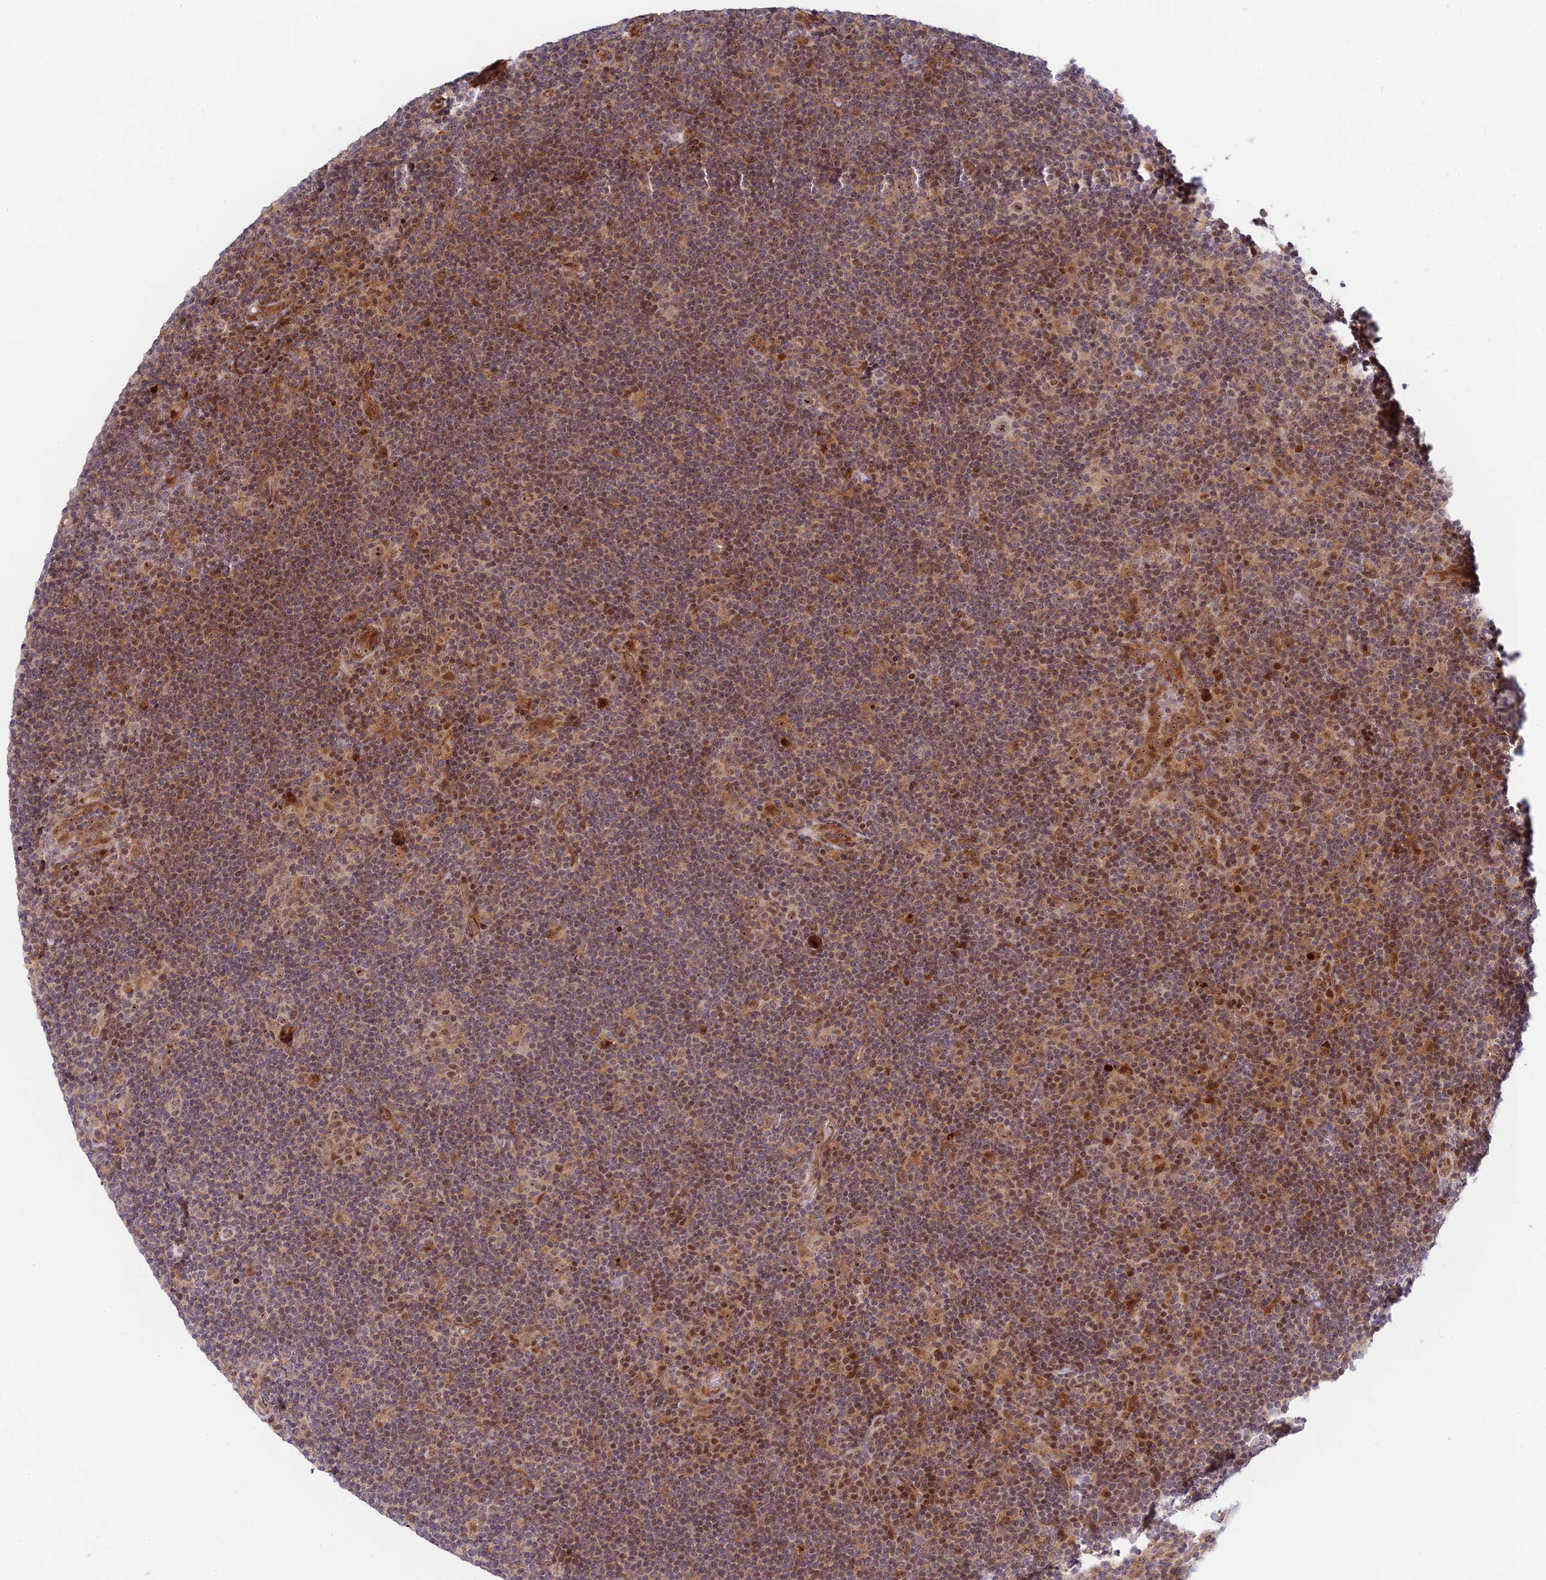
{"staining": {"intensity": "strong", "quantity": ">75%", "location": "nuclear"}, "tissue": "lymphoma", "cell_type": "Tumor cells", "image_type": "cancer", "snomed": [{"axis": "morphology", "description": "Hodgkin's disease, NOS"}, {"axis": "topography", "description": "Lymph node"}], "caption": "A brown stain shows strong nuclear positivity of a protein in Hodgkin's disease tumor cells.", "gene": "UFSP2", "patient": {"sex": "female", "age": 57}}